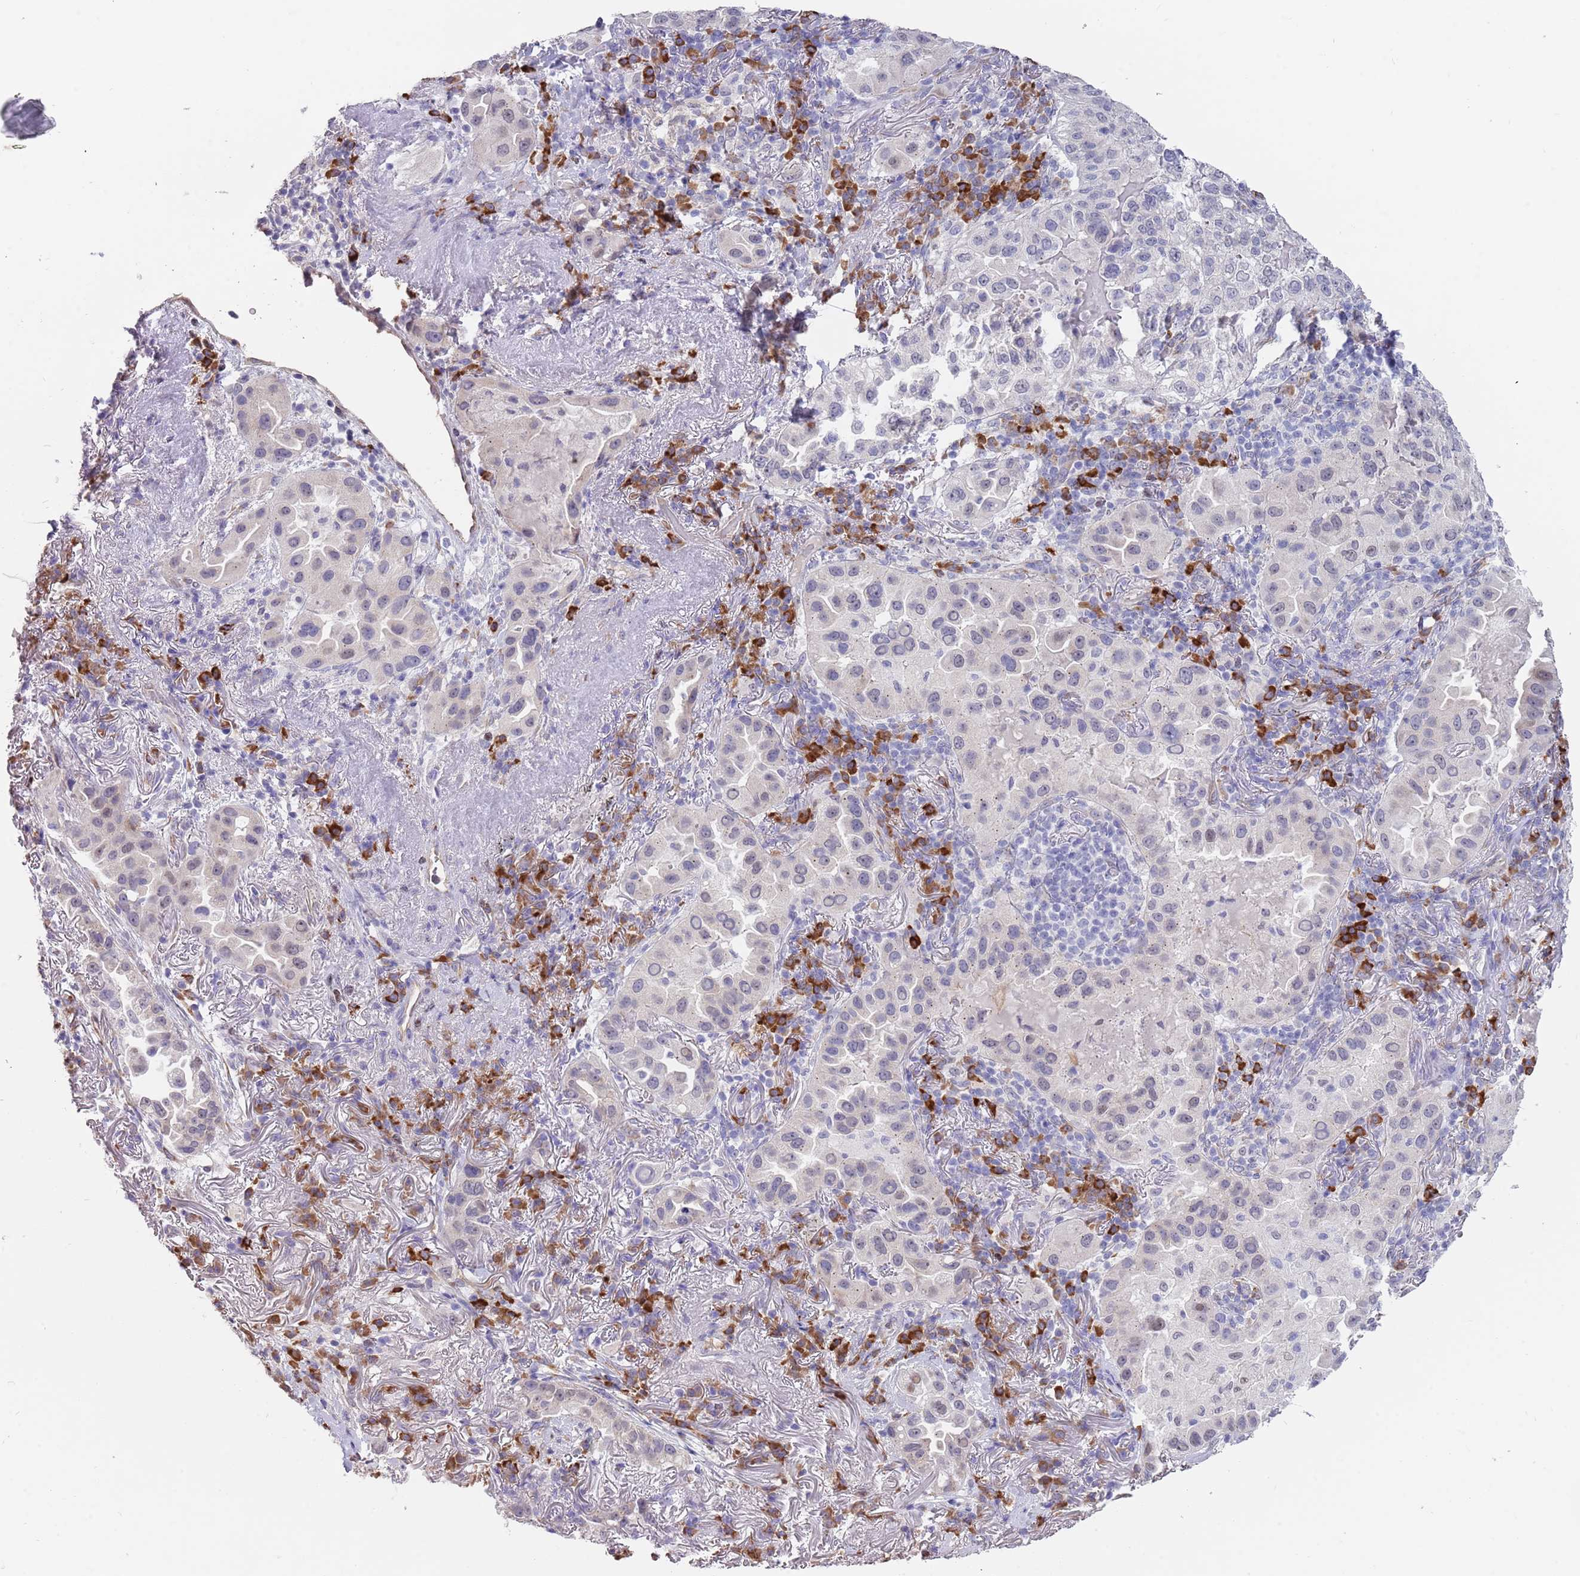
{"staining": {"intensity": "negative", "quantity": "none", "location": "none"}, "tissue": "lung cancer", "cell_type": "Tumor cells", "image_type": "cancer", "snomed": [{"axis": "morphology", "description": "Adenocarcinoma, NOS"}, {"axis": "topography", "description": "Lung"}], "caption": "An image of lung cancer stained for a protein reveals no brown staining in tumor cells.", "gene": "TNRC6C", "patient": {"sex": "female", "age": 69}}